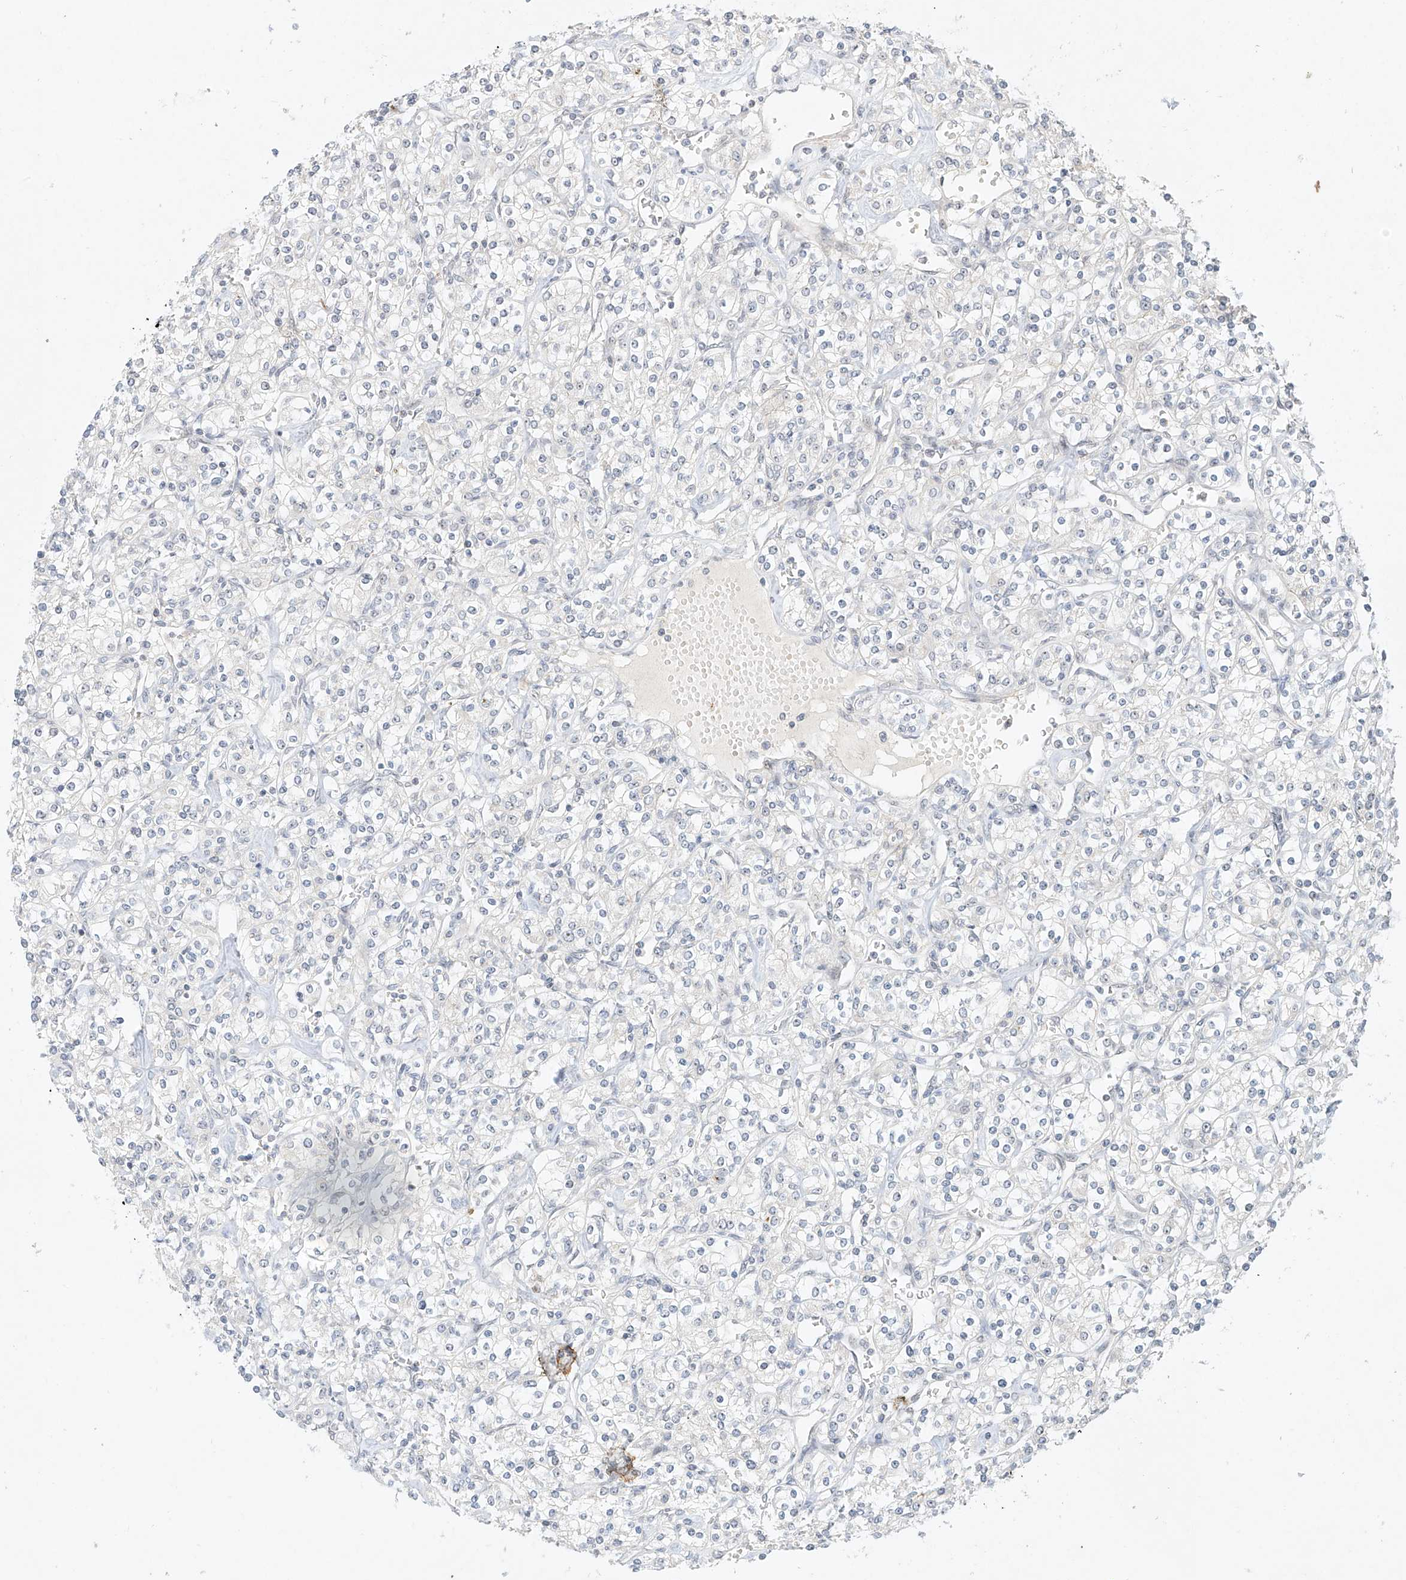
{"staining": {"intensity": "negative", "quantity": "none", "location": "none"}, "tissue": "renal cancer", "cell_type": "Tumor cells", "image_type": "cancer", "snomed": [{"axis": "morphology", "description": "Adenocarcinoma, NOS"}, {"axis": "topography", "description": "Kidney"}], "caption": "The immunohistochemistry histopathology image has no significant expression in tumor cells of renal adenocarcinoma tissue. (Stains: DAB (3,3'-diaminobenzidine) IHC with hematoxylin counter stain, Microscopy: brightfield microscopy at high magnification).", "gene": "TASP1", "patient": {"sex": "male", "age": 77}}